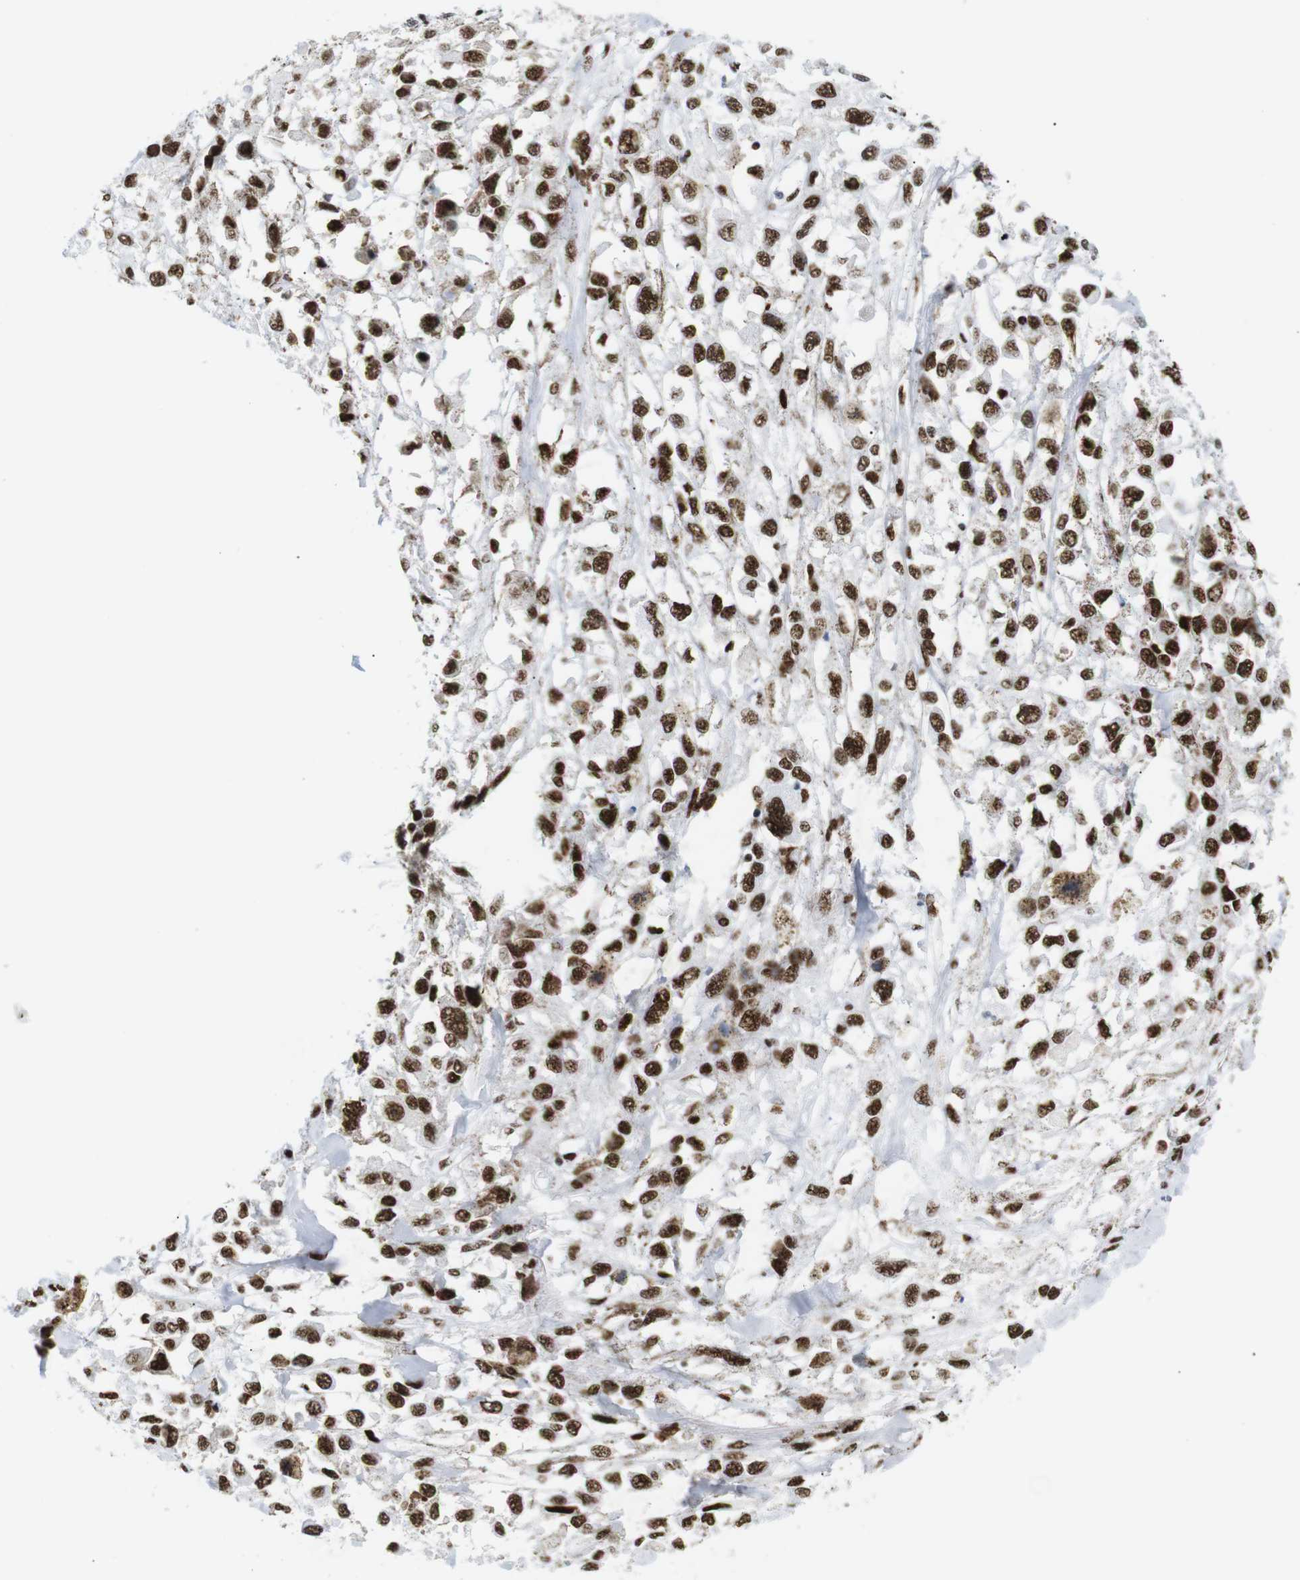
{"staining": {"intensity": "strong", "quantity": ">75%", "location": "nuclear"}, "tissue": "melanoma", "cell_type": "Tumor cells", "image_type": "cancer", "snomed": [{"axis": "morphology", "description": "Malignant melanoma, Metastatic site"}, {"axis": "topography", "description": "Lymph node"}], "caption": "Brown immunohistochemical staining in human malignant melanoma (metastatic site) demonstrates strong nuclear staining in approximately >75% of tumor cells. (DAB IHC with brightfield microscopy, high magnification).", "gene": "TRA2B", "patient": {"sex": "male", "age": 59}}